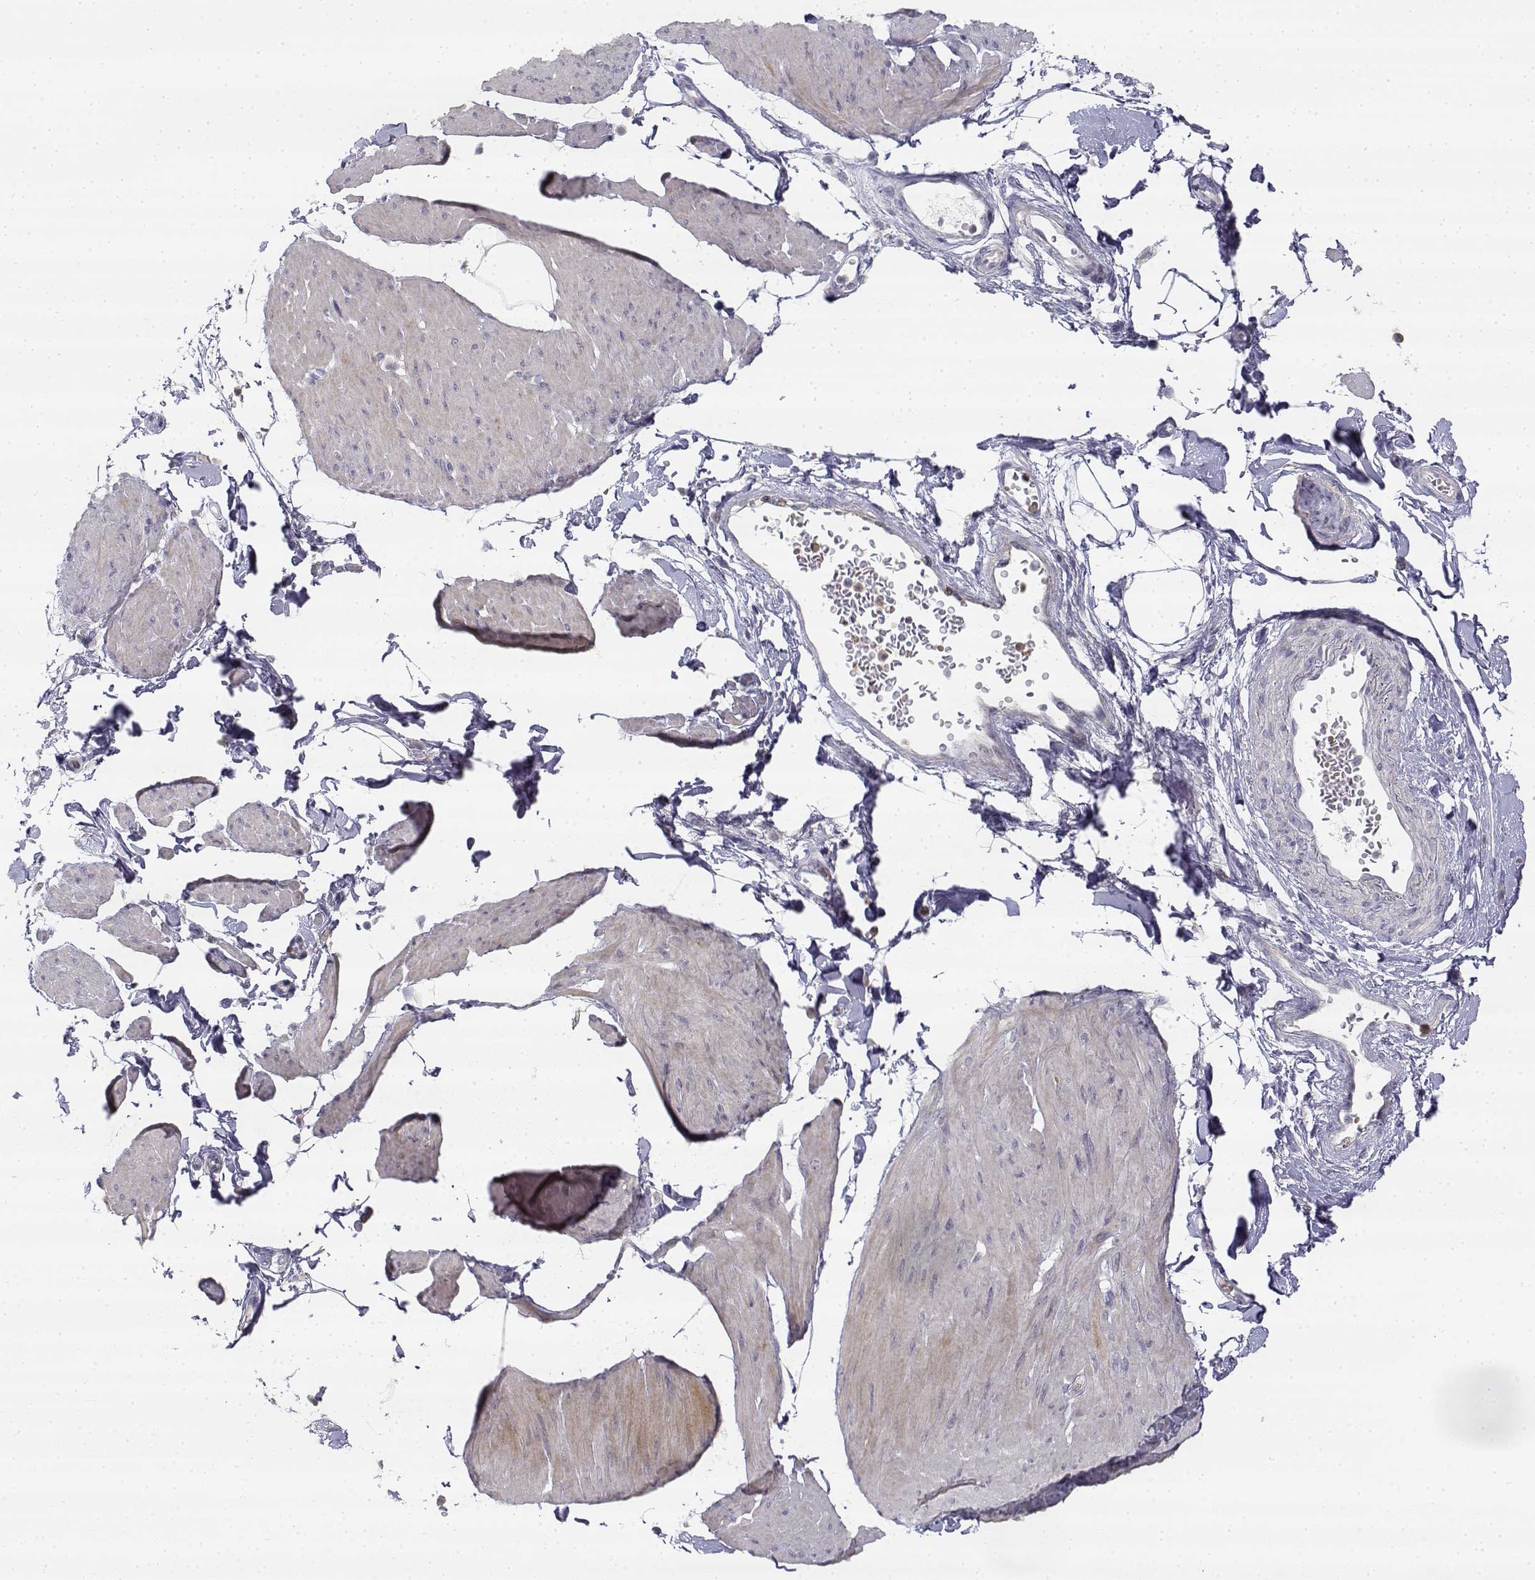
{"staining": {"intensity": "weak", "quantity": "25%-75%", "location": "cytoplasmic/membranous"}, "tissue": "smooth muscle", "cell_type": "Smooth muscle cells", "image_type": "normal", "snomed": [{"axis": "morphology", "description": "Normal tissue, NOS"}, {"axis": "topography", "description": "Adipose tissue"}, {"axis": "topography", "description": "Smooth muscle"}, {"axis": "topography", "description": "Peripheral nerve tissue"}], "caption": "DAB immunohistochemical staining of benign smooth muscle reveals weak cytoplasmic/membranous protein expression in approximately 25%-75% of smooth muscle cells. (IHC, brightfield microscopy, high magnification).", "gene": "GLIPR1L2", "patient": {"sex": "male", "age": 83}}